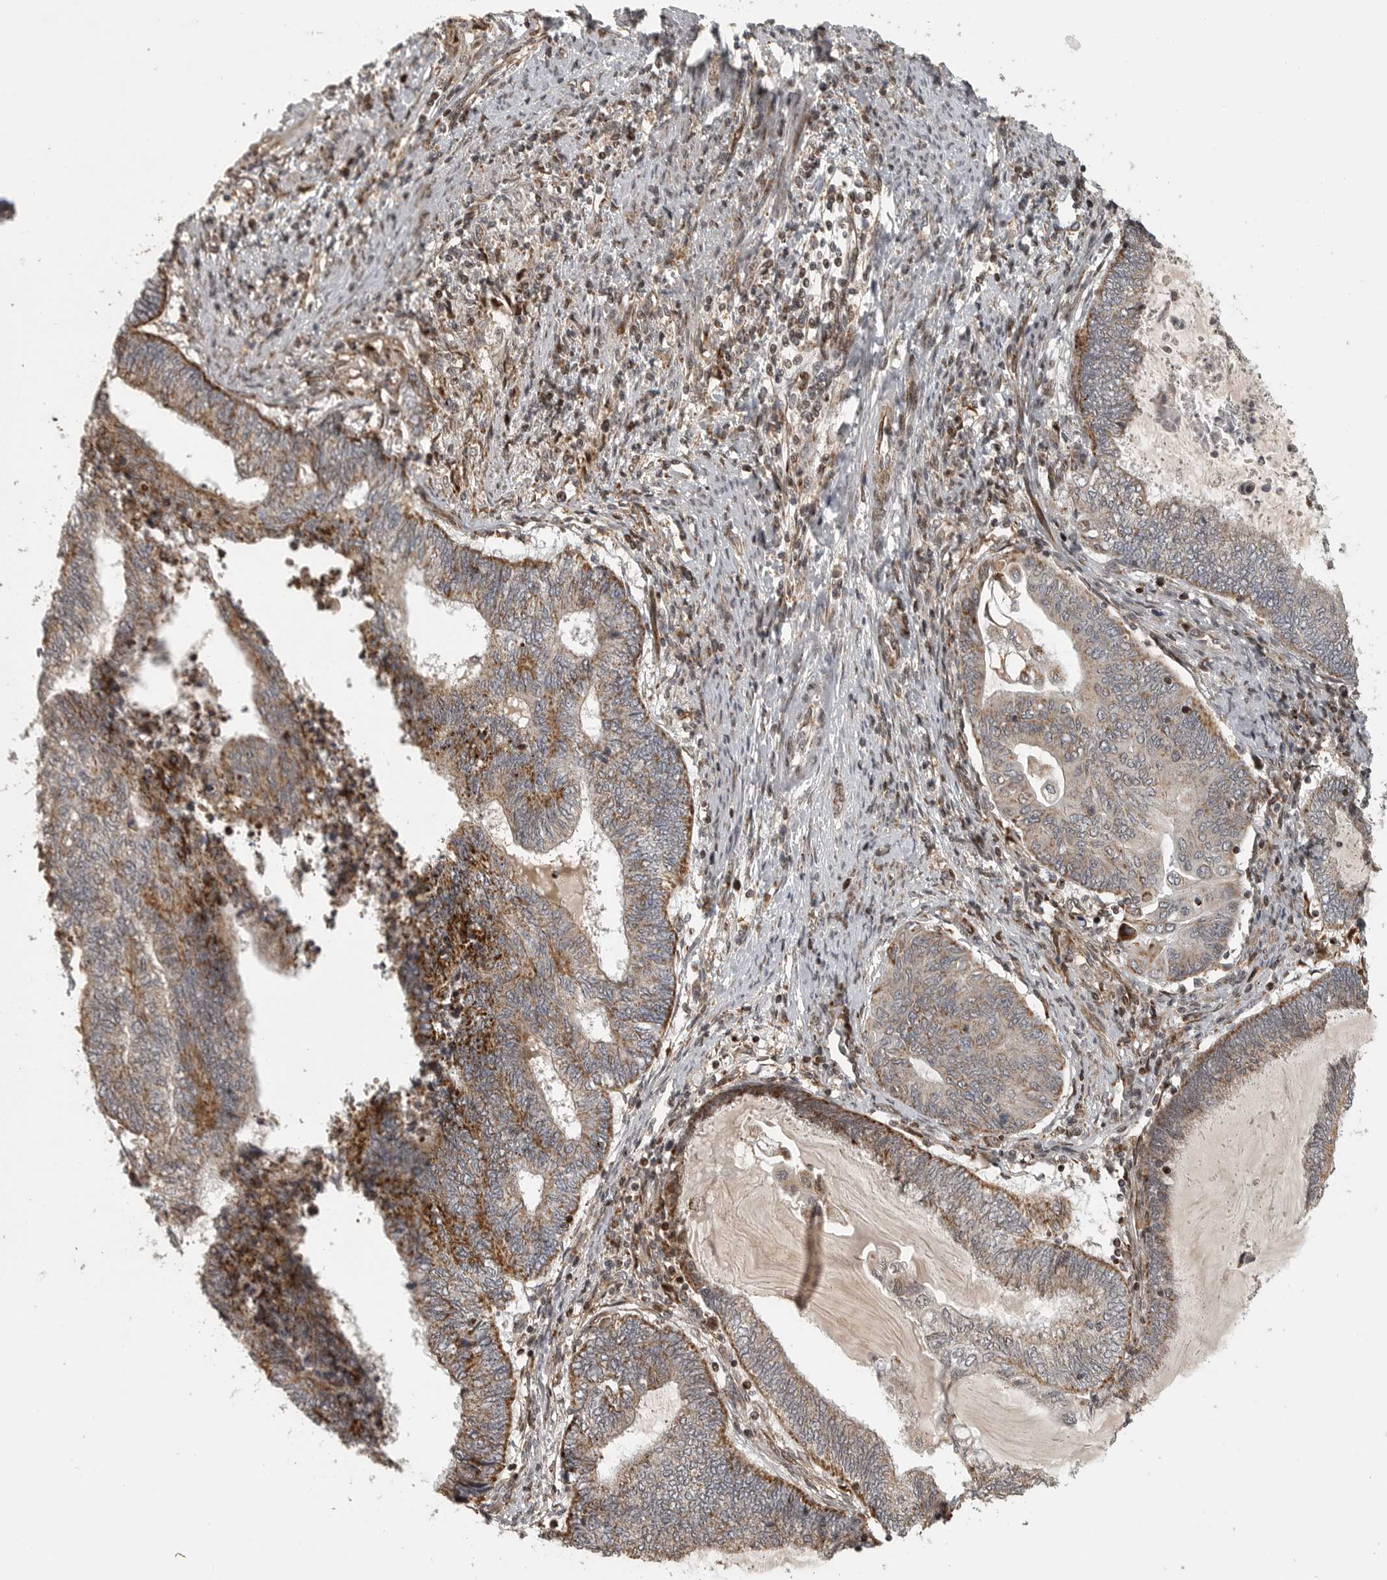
{"staining": {"intensity": "moderate", "quantity": ">75%", "location": "cytoplasmic/membranous"}, "tissue": "endometrial cancer", "cell_type": "Tumor cells", "image_type": "cancer", "snomed": [{"axis": "morphology", "description": "Adenocarcinoma, NOS"}, {"axis": "topography", "description": "Uterus"}, {"axis": "topography", "description": "Endometrium"}], "caption": "This histopathology image exhibits immunohistochemistry staining of human adenocarcinoma (endometrial), with medium moderate cytoplasmic/membranous positivity in approximately >75% of tumor cells.", "gene": "NARS2", "patient": {"sex": "female", "age": 70}}